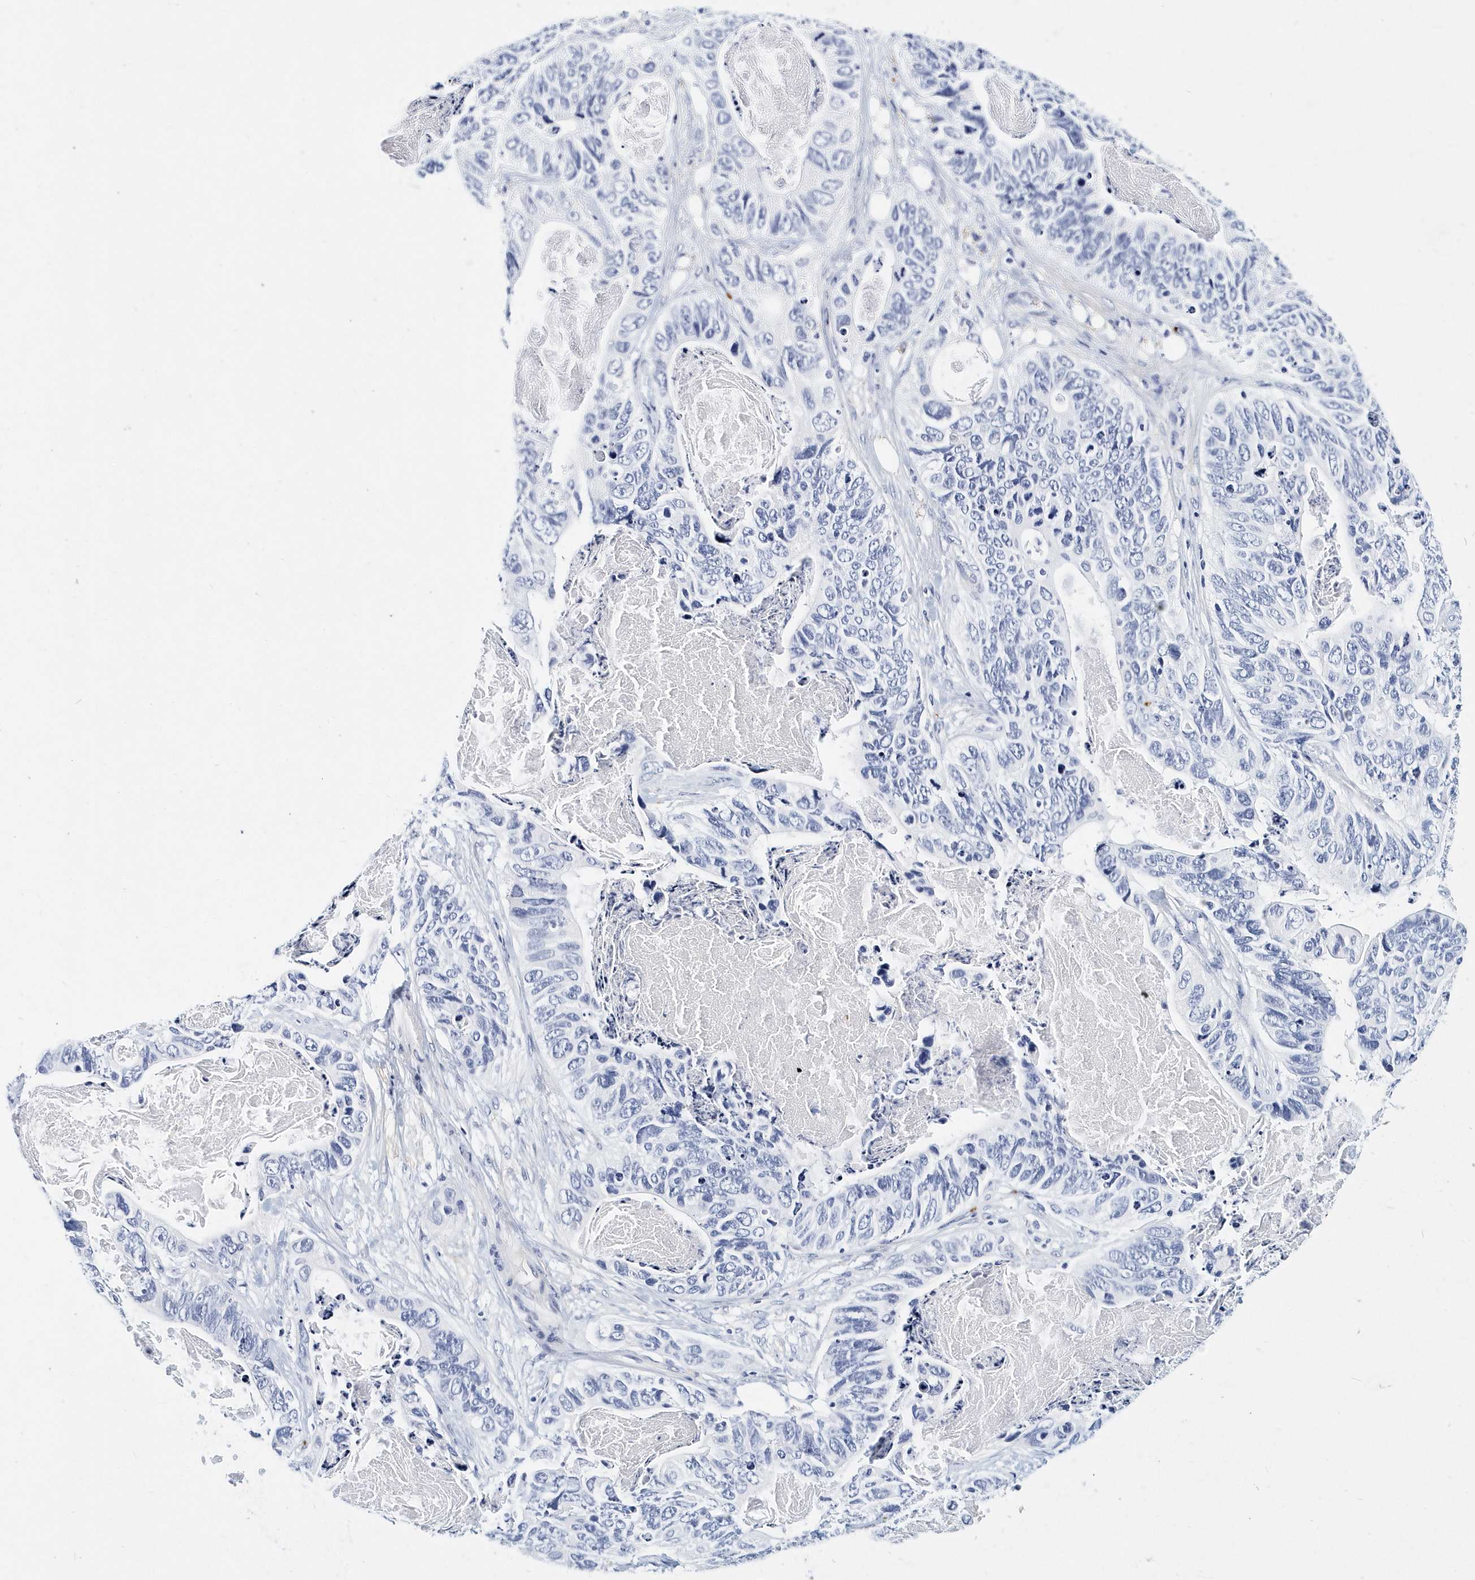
{"staining": {"intensity": "negative", "quantity": "none", "location": "none"}, "tissue": "stomach cancer", "cell_type": "Tumor cells", "image_type": "cancer", "snomed": [{"axis": "morphology", "description": "Adenocarcinoma, NOS"}, {"axis": "topography", "description": "Stomach"}], "caption": "Immunohistochemical staining of stomach cancer (adenocarcinoma) reveals no significant staining in tumor cells.", "gene": "ITGA2B", "patient": {"sex": "female", "age": 89}}